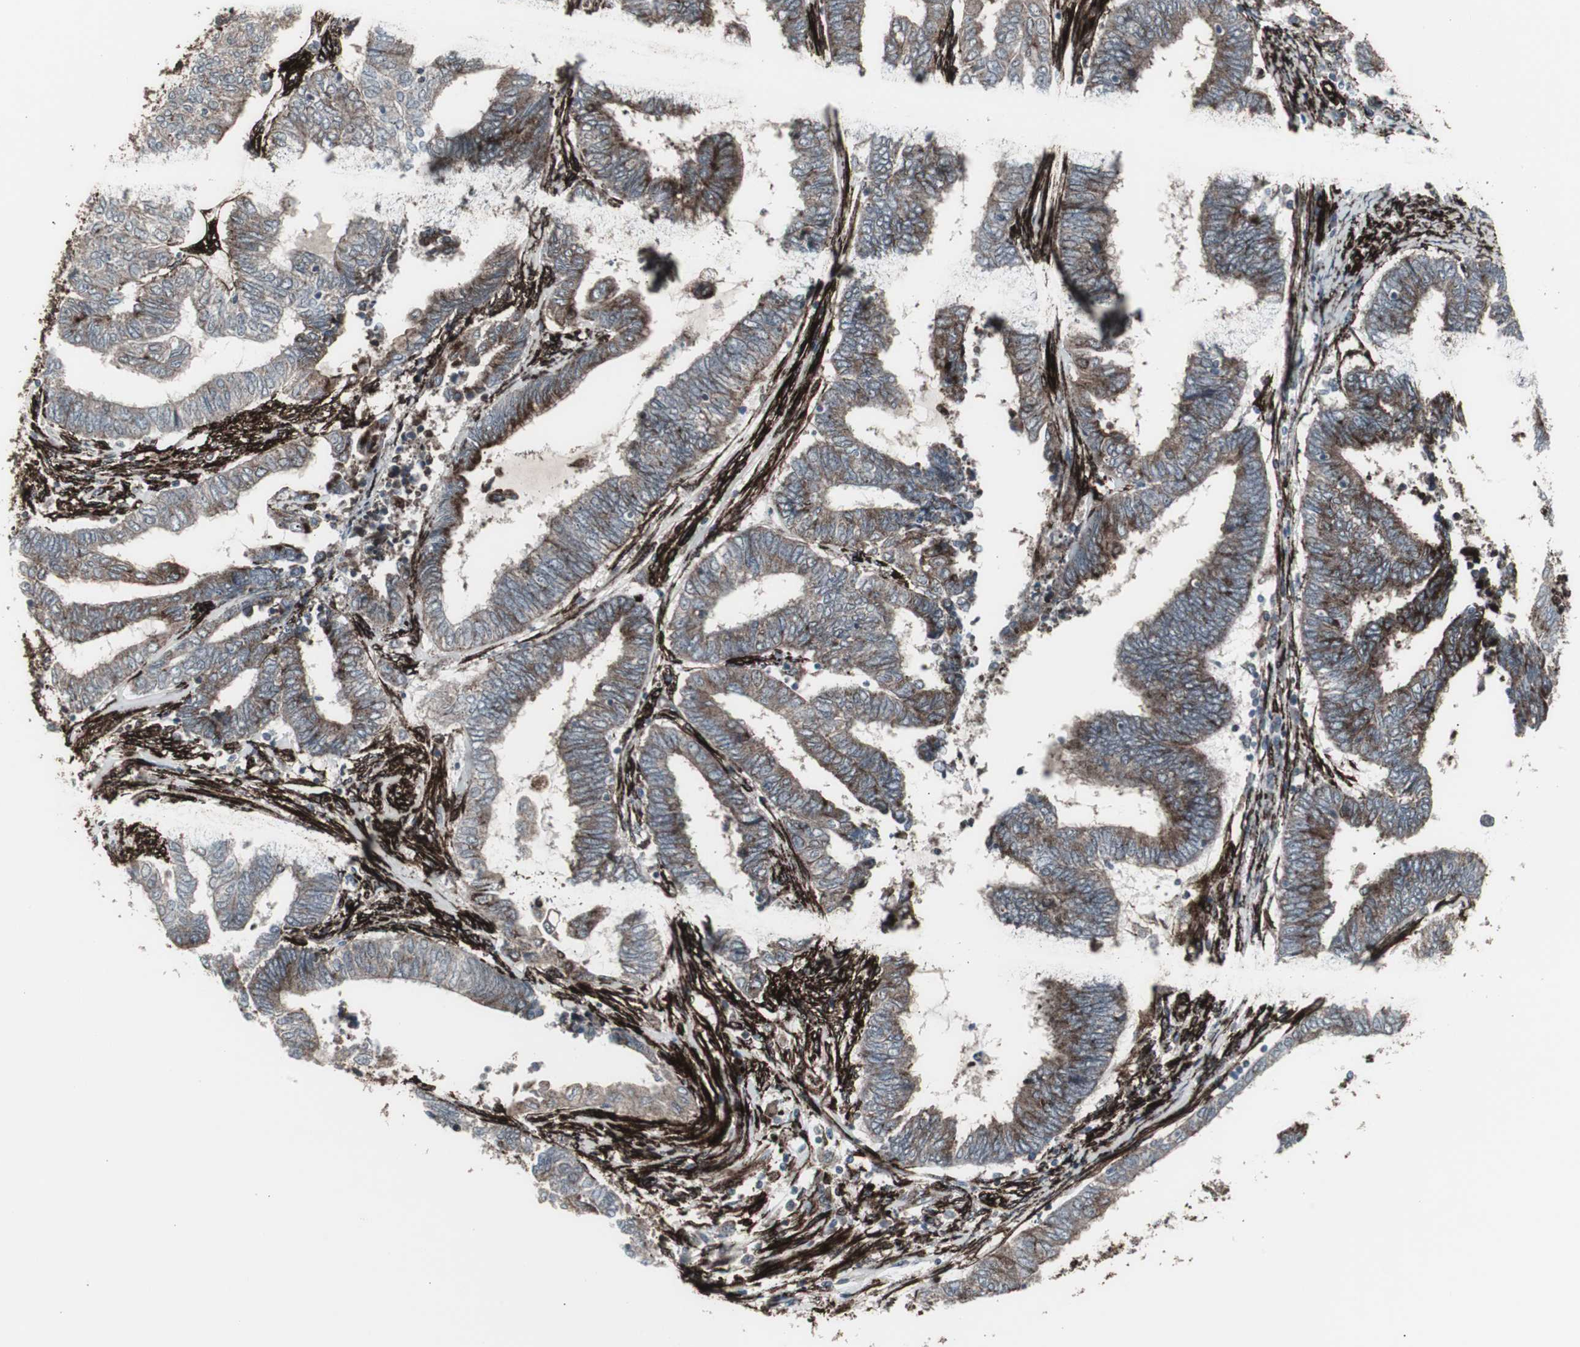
{"staining": {"intensity": "weak", "quantity": ">75%", "location": "cytoplasmic/membranous"}, "tissue": "endometrial cancer", "cell_type": "Tumor cells", "image_type": "cancer", "snomed": [{"axis": "morphology", "description": "Adenocarcinoma, NOS"}, {"axis": "topography", "description": "Uterus"}, {"axis": "topography", "description": "Endometrium"}], "caption": "Endometrial cancer stained with DAB (3,3'-diaminobenzidine) immunohistochemistry (IHC) reveals low levels of weak cytoplasmic/membranous positivity in approximately >75% of tumor cells.", "gene": "PDGFA", "patient": {"sex": "female", "age": 70}}